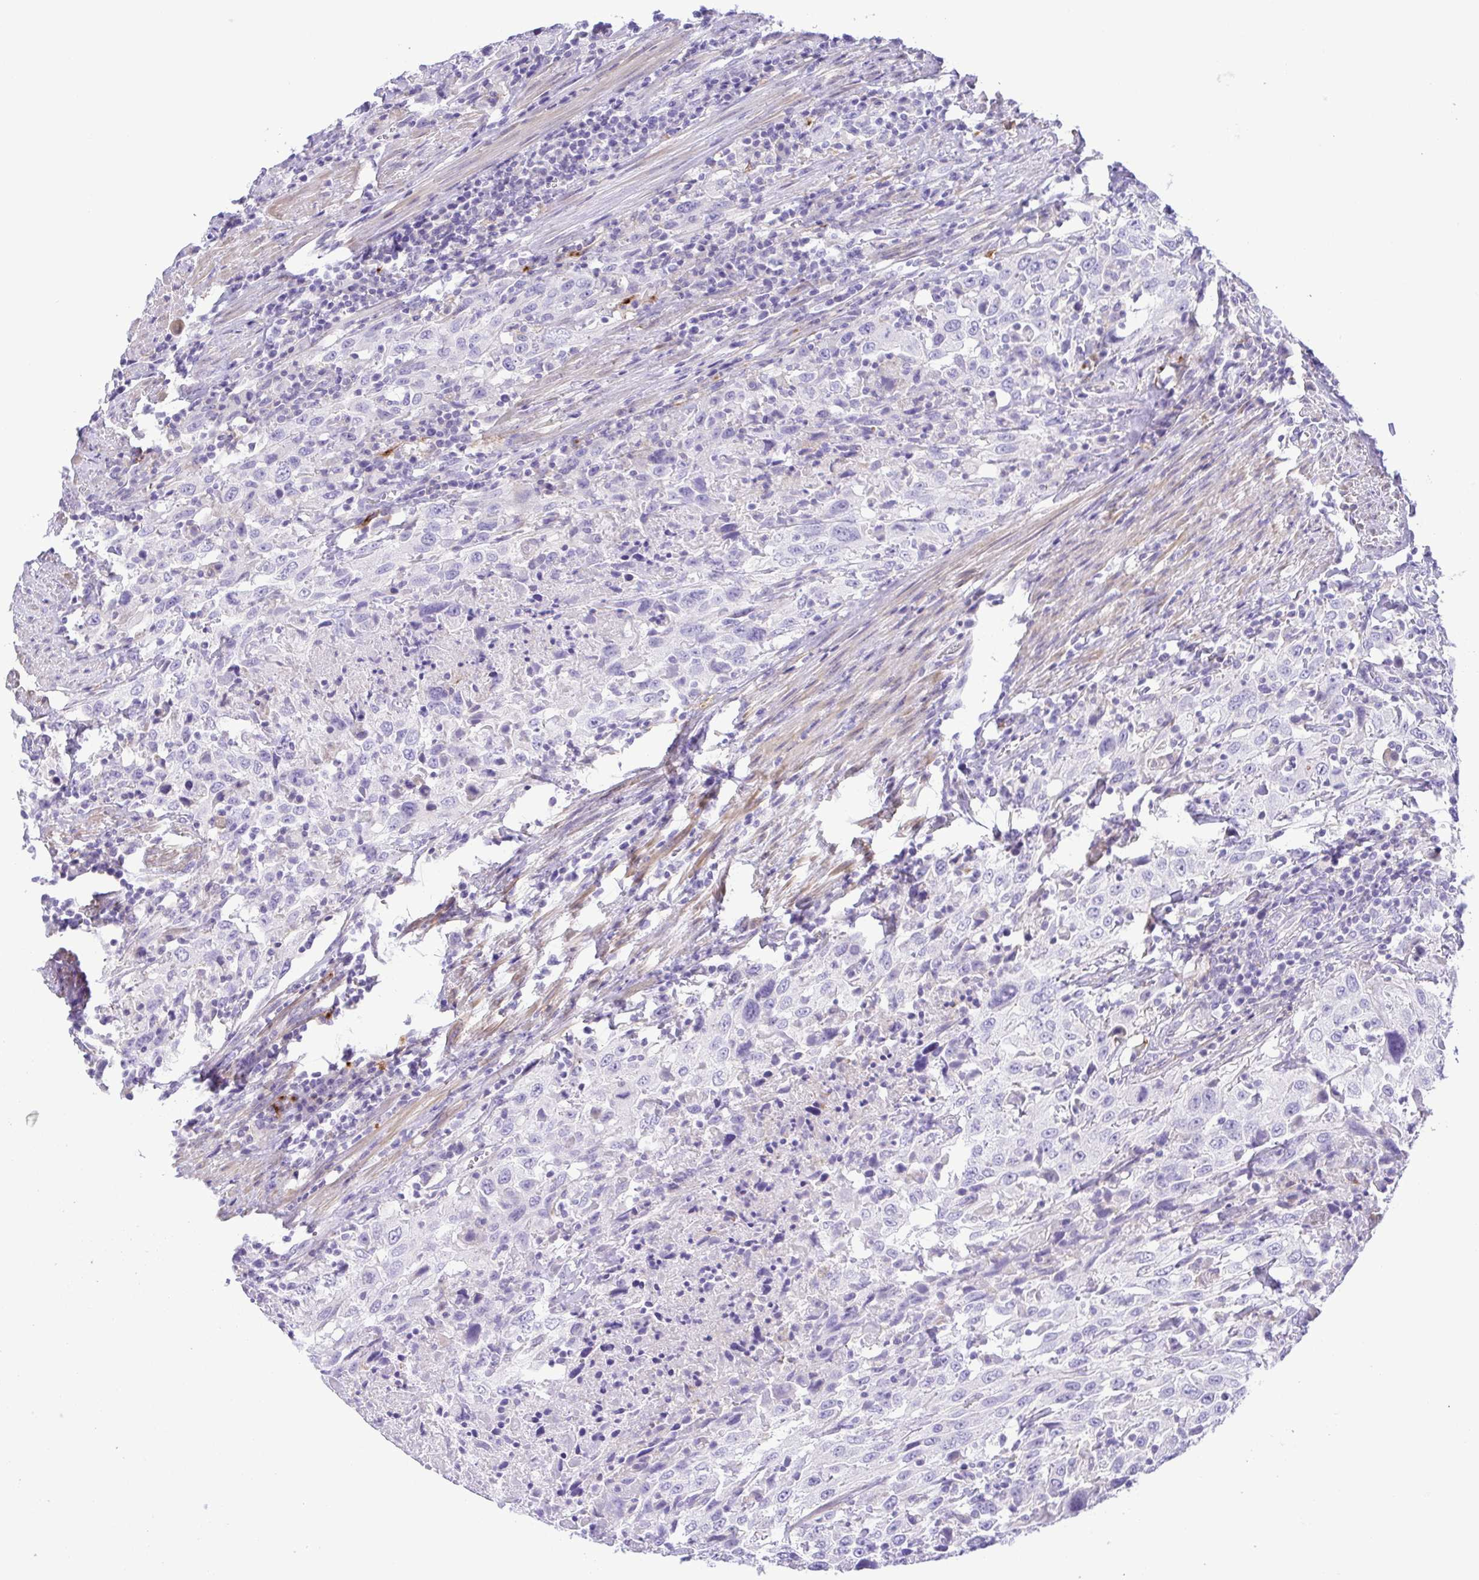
{"staining": {"intensity": "negative", "quantity": "none", "location": "none"}, "tissue": "urothelial cancer", "cell_type": "Tumor cells", "image_type": "cancer", "snomed": [{"axis": "morphology", "description": "Urothelial carcinoma, High grade"}, {"axis": "topography", "description": "Urinary bladder"}], "caption": "This is an immunohistochemistry photomicrograph of human urothelial cancer. There is no staining in tumor cells.", "gene": "GPR182", "patient": {"sex": "male", "age": 61}}